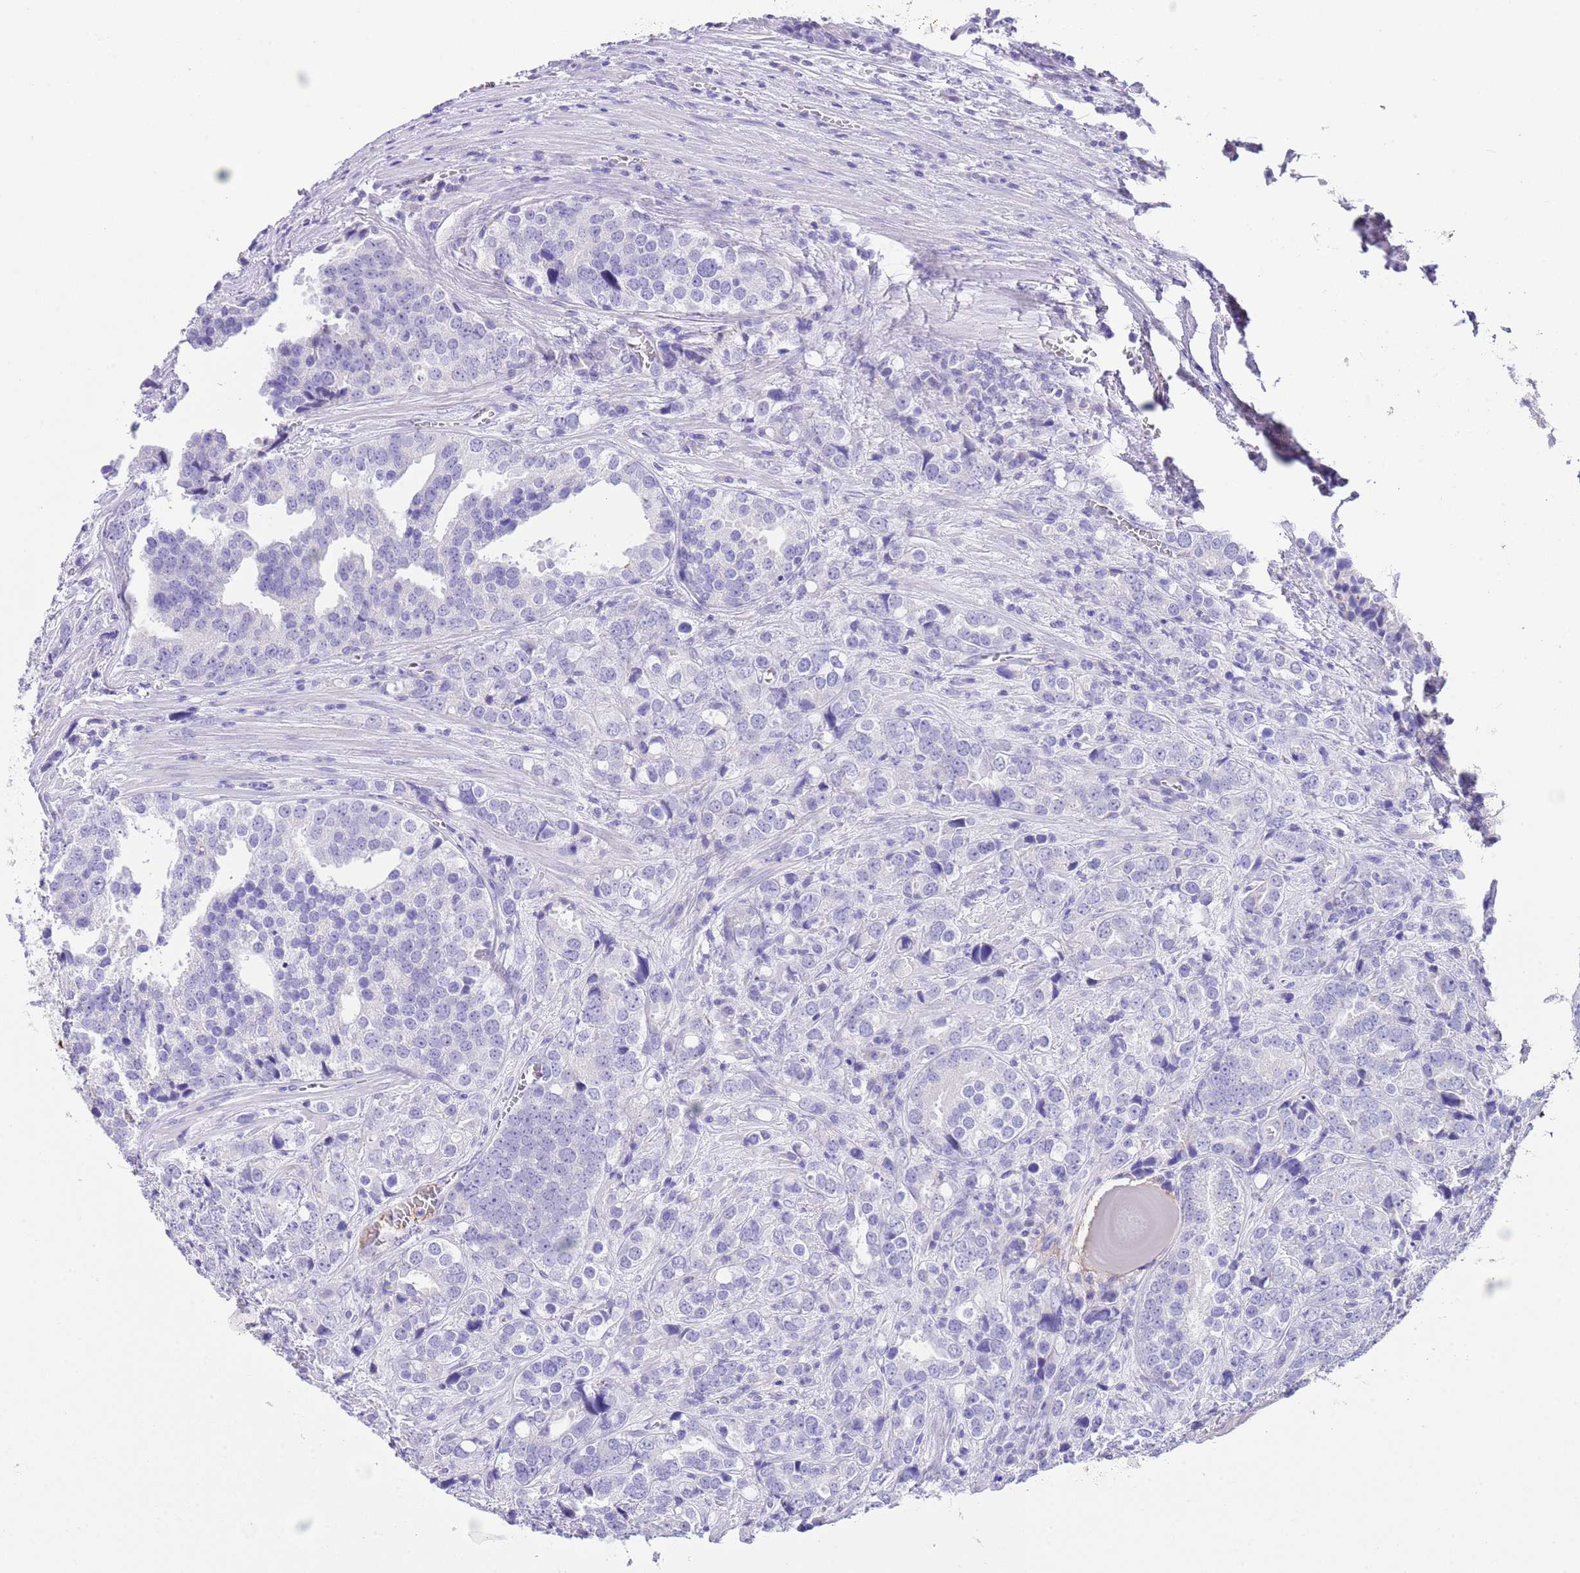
{"staining": {"intensity": "negative", "quantity": "none", "location": "none"}, "tissue": "prostate cancer", "cell_type": "Tumor cells", "image_type": "cancer", "snomed": [{"axis": "morphology", "description": "Adenocarcinoma, High grade"}, {"axis": "topography", "description": "Prostate"}], "caption": "This is a histopathology image of IHC staining of prostate high-grade adenocarcinoma, which shows no staining in tumor cells.", "gene": "IGF1", "patient": {"sex": "male", "age": 71}}